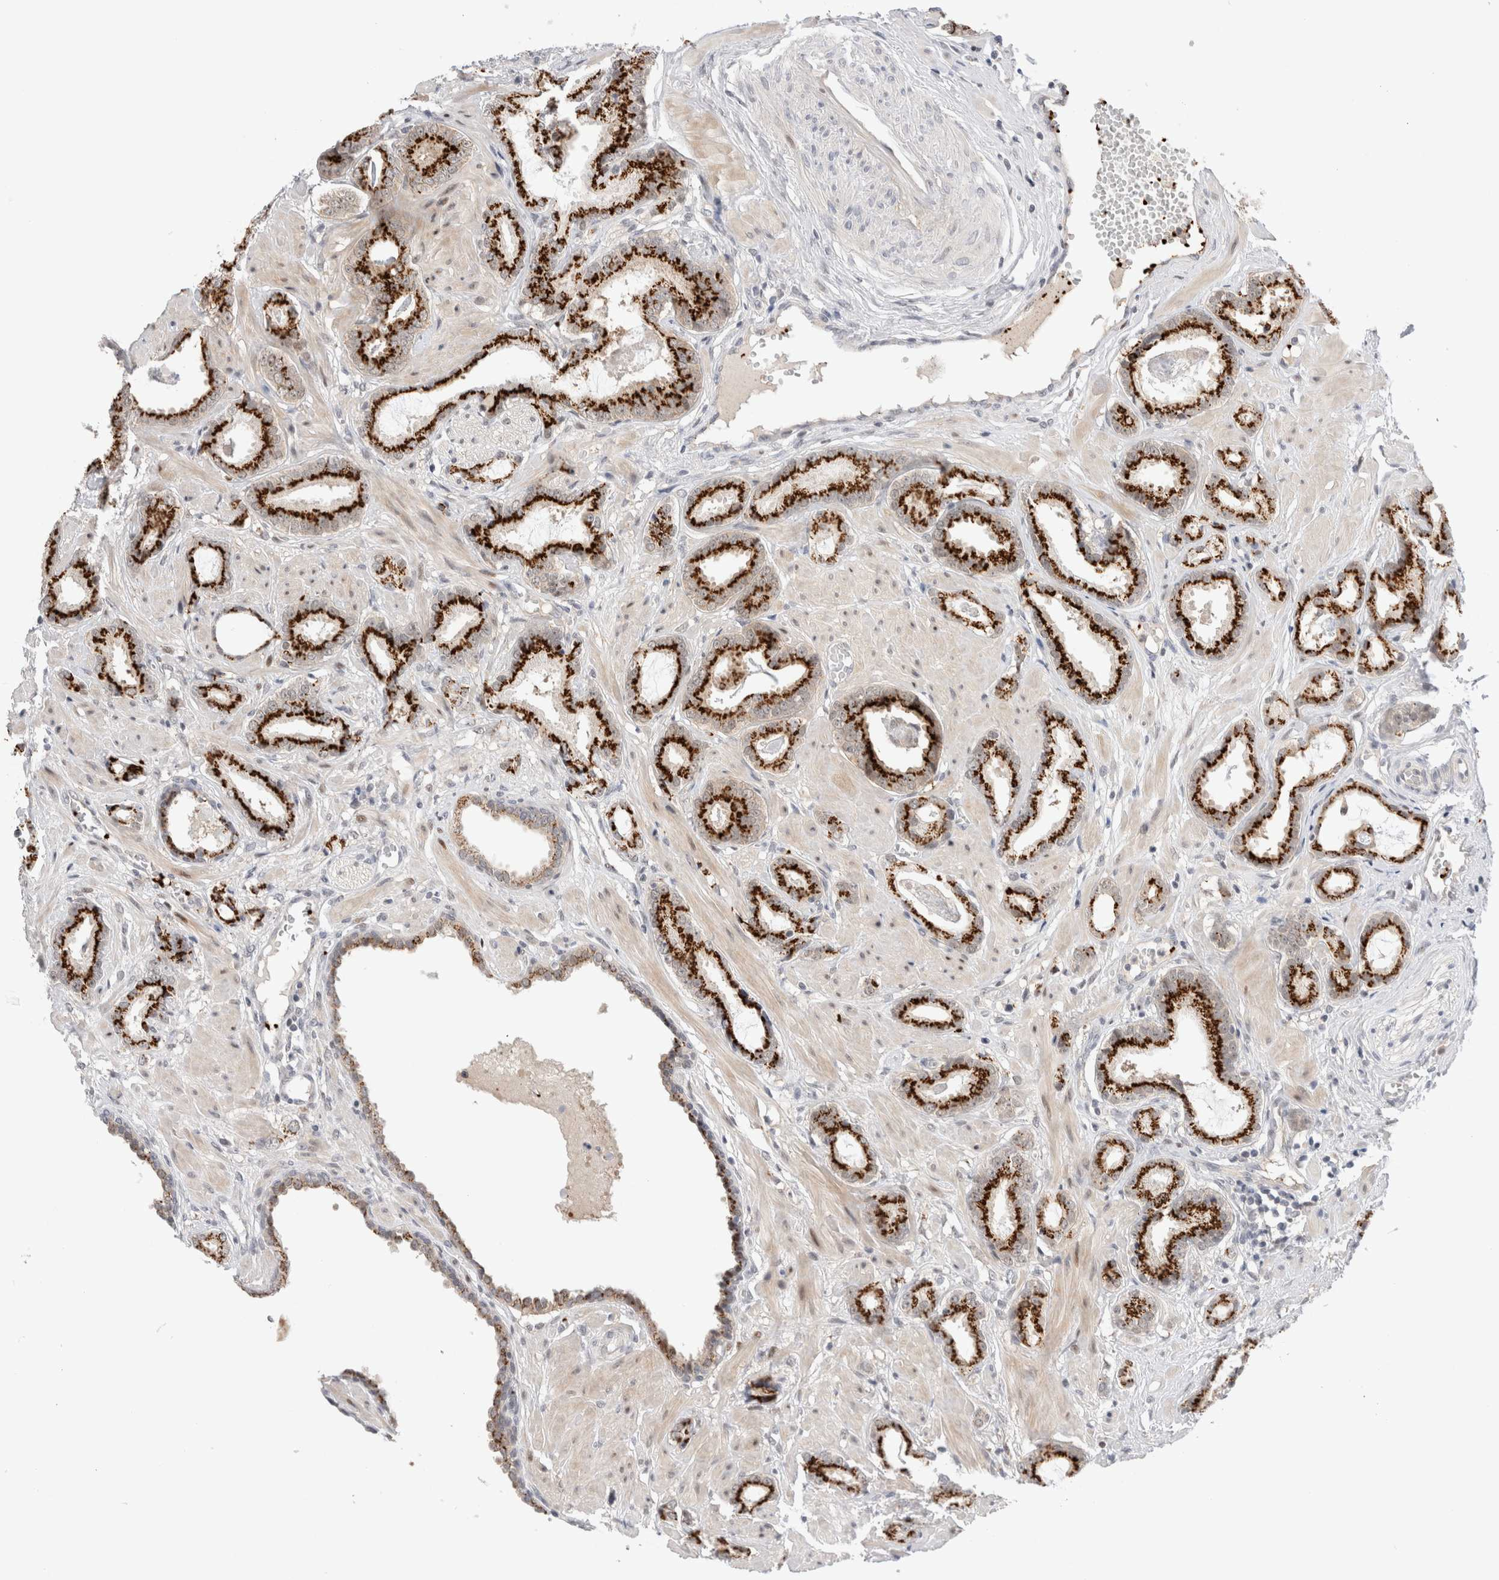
{"staining": {"intensity": "strong", "quantity": ">75%", "location": "cytoplasmic/membranous"}, "tissue": "prostate cancer", "cell_type": "Tumor cells", "image_type": "cancer", "snomed": [{"axis": "morphology", "description": "Adenocarcinoma, Low grade"}, {"axis": "topography", "description": "Prostate"}], "caption": "DAB immunohistochemical staining of human low-grade adenocarcinoma (prostate) exhibits strong cytoplasmic/membranous protein expression in about >75% of tumor cells.", "gene": "VPS28", "patient": {"sex": "male", "age": 53}}